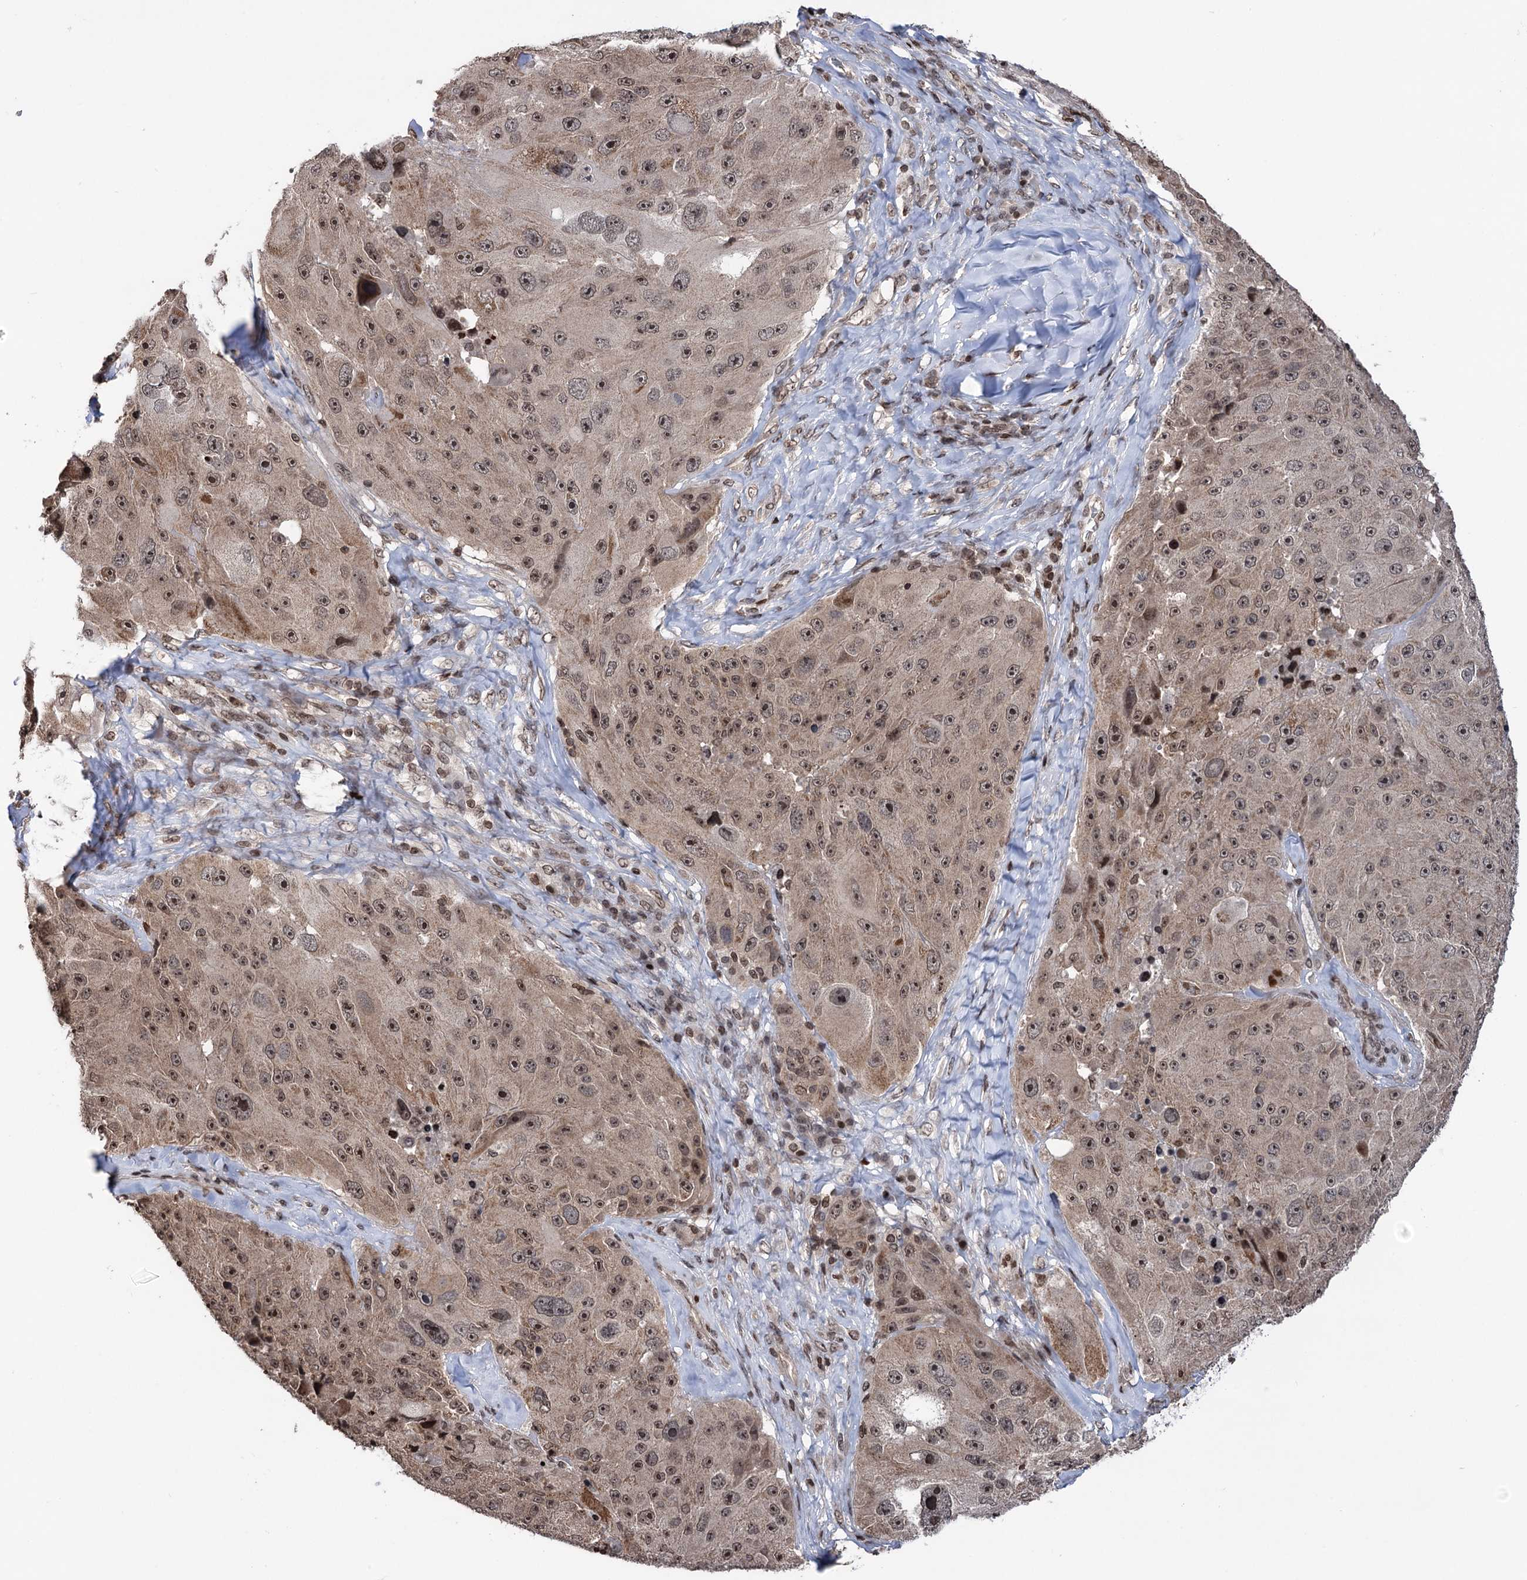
{"staining": {"intensity": "moderate", "quantity": ">75%", "location": "nuclear"}, "tissue": "melanoma", "cell_type": "Tumor cells", "image_type": "cancer", "snomed": [{"axis": "morphology", "description": "Malignant melanoma, Metastatic site"}, {"axis": "topography", "description": "Lymph node"}], "caption": "A brown stain shows moderate nuclear staining of a protein in malignant melanoma (metastatic site) tumor cells.", "gene": "CCDC77", "patient": {"sex": "male", "age": 62}}